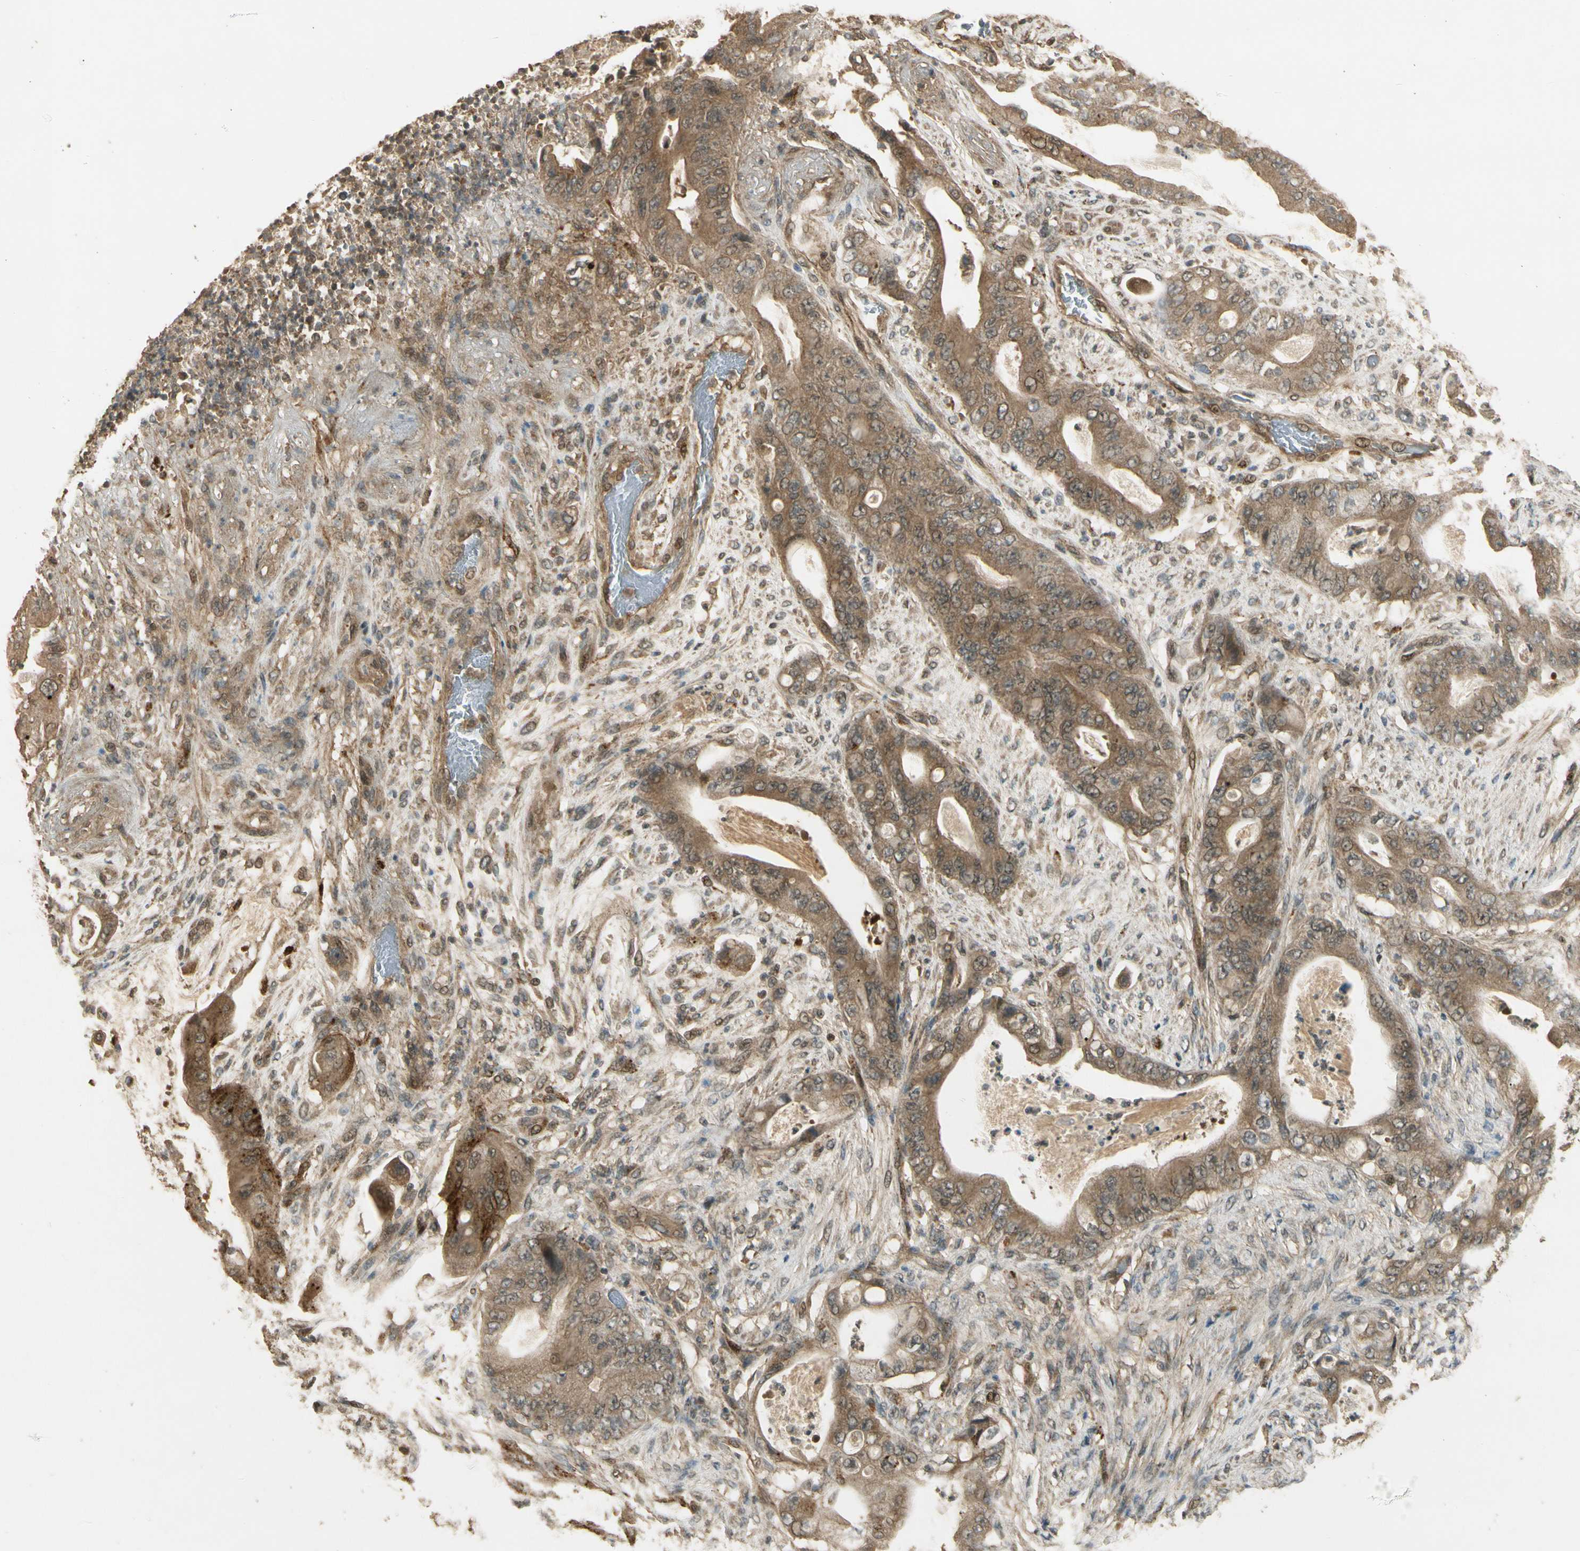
{"staining": {"intensity": "moderate", "quantity": ">75%", "location": "cytoplasmic/membranous"}, "tissue": "stomach cancer", "cell_type": "Tumor cells", "image_type": "cancer", "snomed": [{"axis": "morphology", "description": "Adenocarcinoma, NOS"}, {"axis": "topography", "description": "Stomach"}], "caption": "Immunohistochemical staining of stomach adenocarcinoma shows moderate cytoplasmic/membranous protein expression in about >75% of tumor cells.", "gene": "GMEB2", "patient": {"sex": "female", "age": 73}}